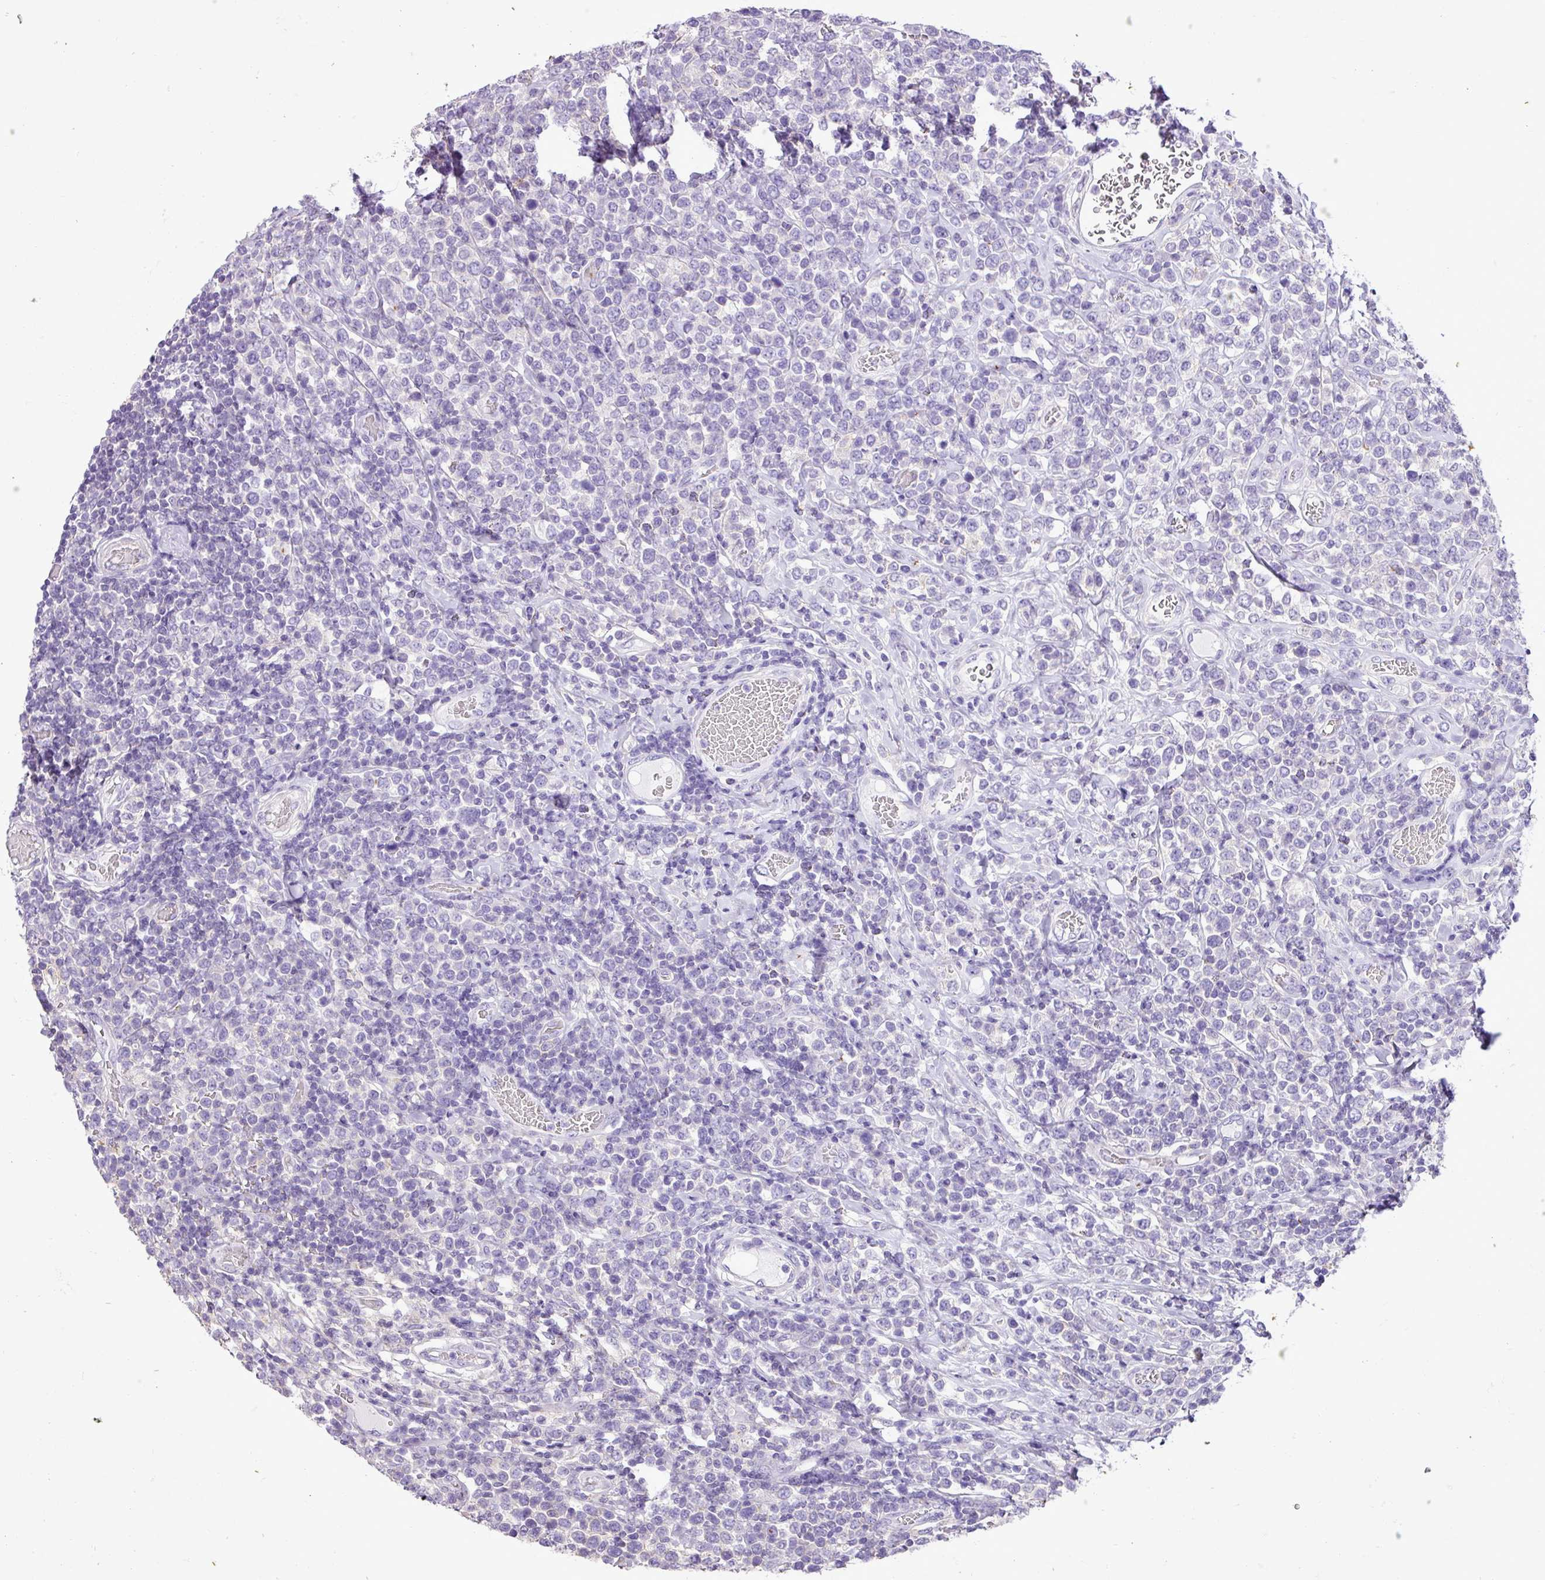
{"staining": {"intensity": "negative", "quantity": "none", "location": "none"}, "tissue": "lymphoma", "cell_type": "Tumor cells", "image_type": "cancer", "snomed": [{"axis": "morphology", "description": "Malignant lymphoma, non-Hodgkin's type, High grade"}, {"axis": "topography", "description": "Soft tissue"}], "caption": "This is an IHC photomicrograph of lymphoma. There is no staining in tumor cells.", "gene": "ZNF334", "patient": {"sex": "female", "age": 56}}